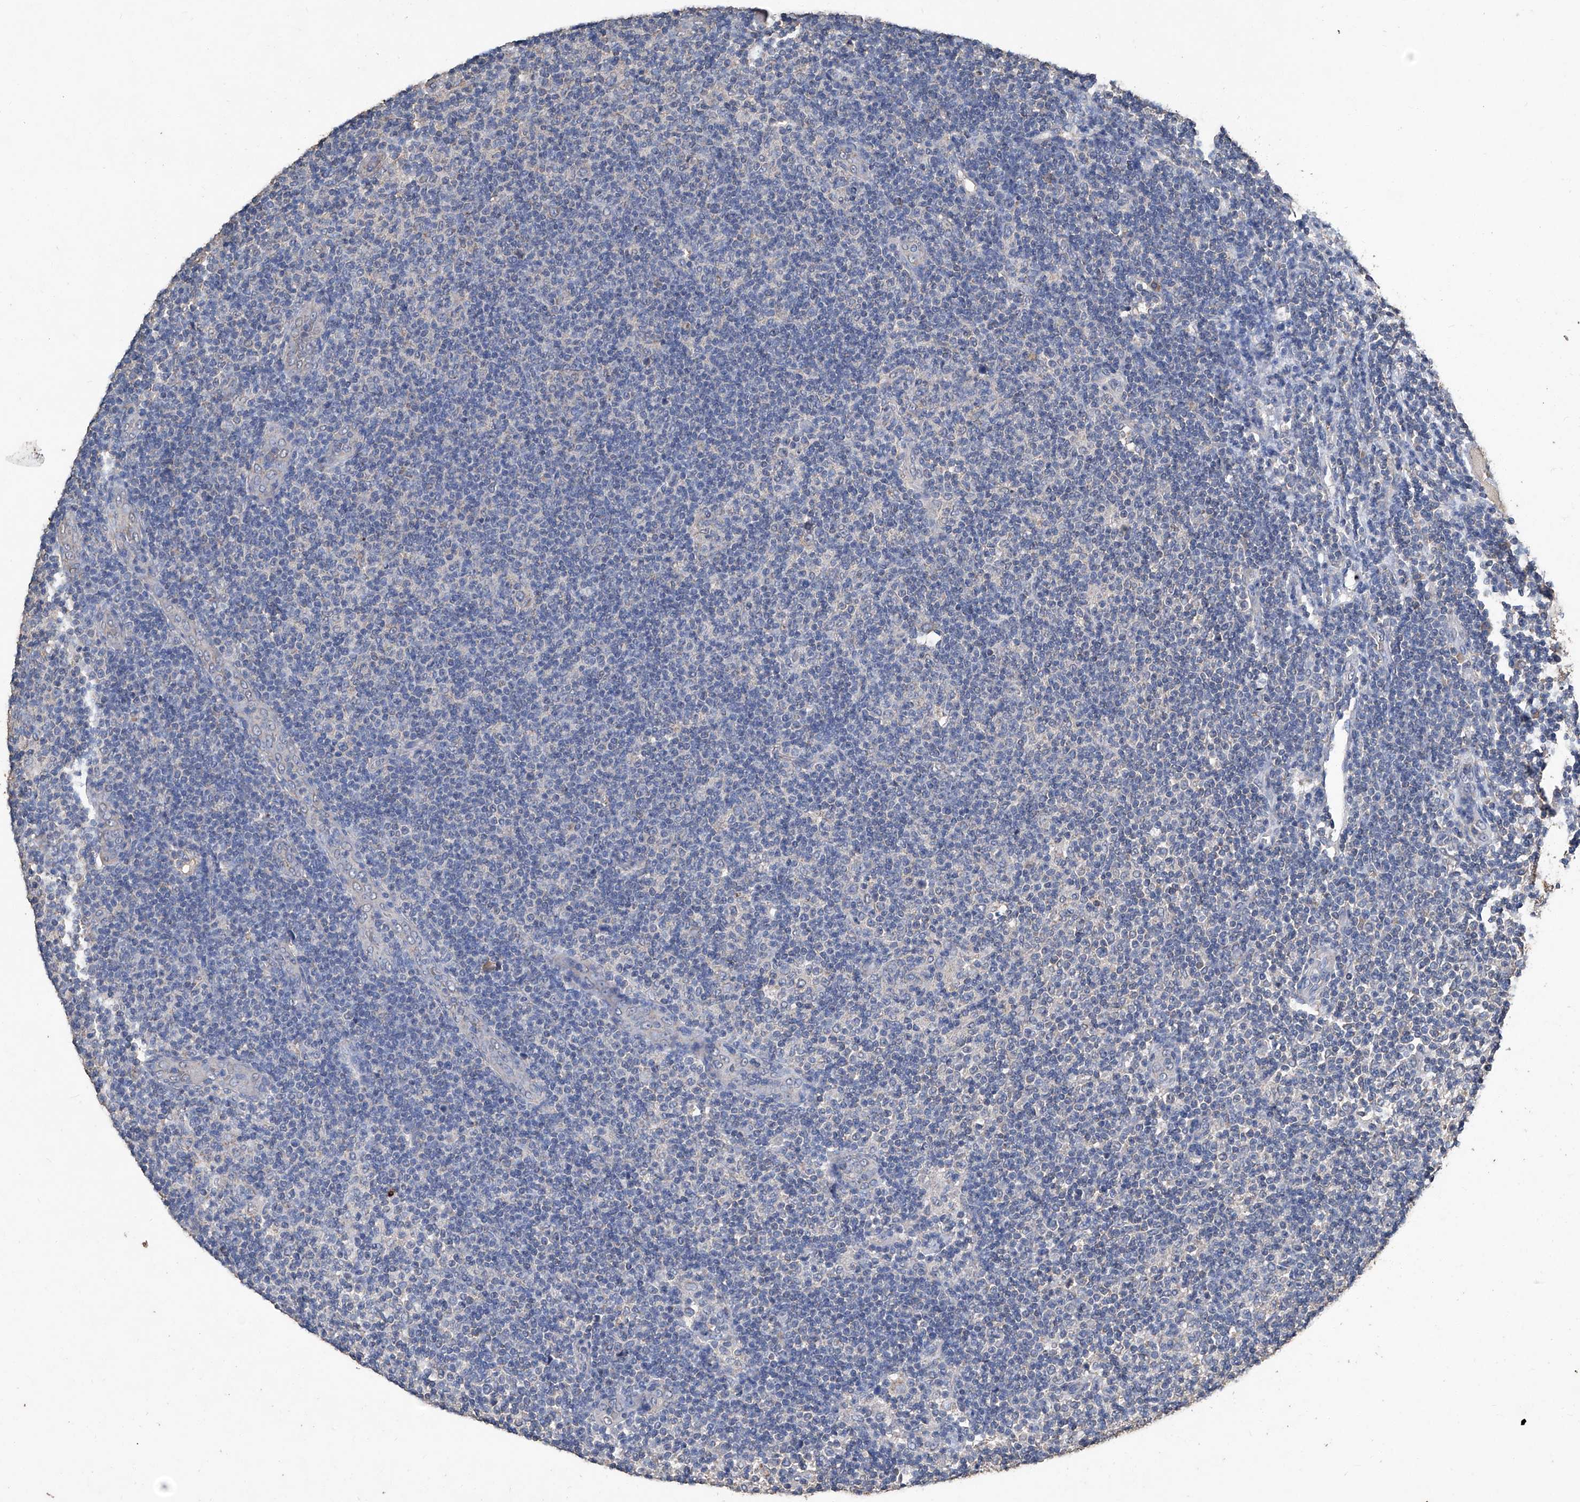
{"staining": {"intensity": "negative", "quantity": "none", "location": "none"}, "tissue": "lymphoma", "cell_type": "Tumor cells", "image_type": "cancer", "snomed": [{"axis": "morphology", "description": "Malignant lymphoma, non-Hodgkin's type, Low grade"}, {"axis": "topography", "description": "Lymph node"}], "caption": "DAB (3,3'-diaminobenzidine) immunohistochemical staining of human lymphoma shows no significant staining in tumor cells.", "gene": "STARD7", "patient": {"sex": "male", "age": 83}}